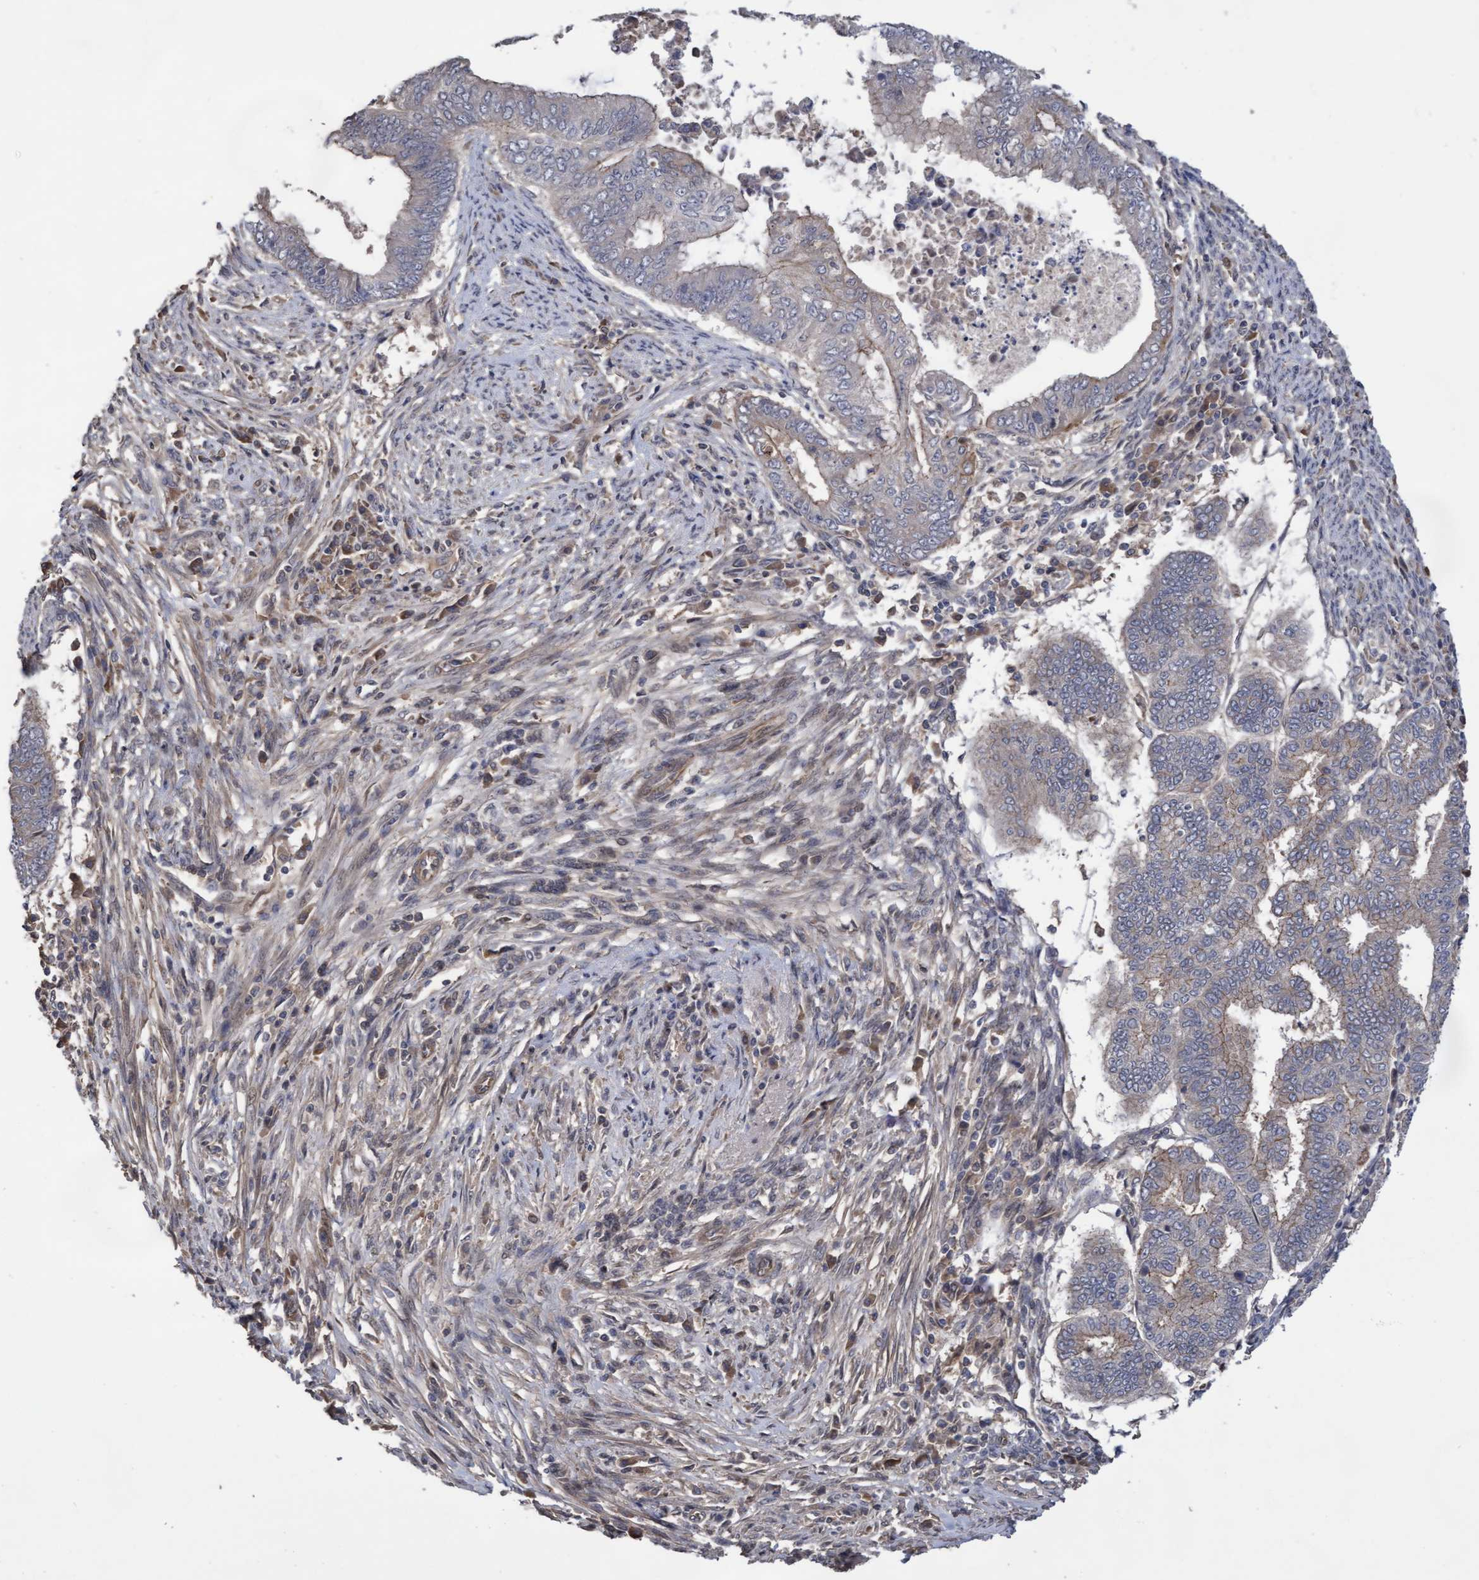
{"staining": {"intensity": "negative", "quantity": "none", "location": "none"}, "tissue": "endometrial cancer", "cell_type": "Tumor cells", "image_type": "cancer", "snomed": [{"axis": "morphology", "description": "Polyp, NOS"}, {"axis": "morphology", "description": "Adenocarcinoma, NOS"}, {"axis": "morphology", "description": "Adenoma, NOS"}, {"axis": "topography", "description": "Endometrium"}], "caption": "Immunohistochemistry (IHC) of endometrial adenoma reveals no positivity in tumor cells. (Brightfield microscopy of DAB (3,3'-diaminobenzidine) immunohistochemistry at high magnification).", "gene": "COBL", "patient": {"sex": "female", "age": 79}}